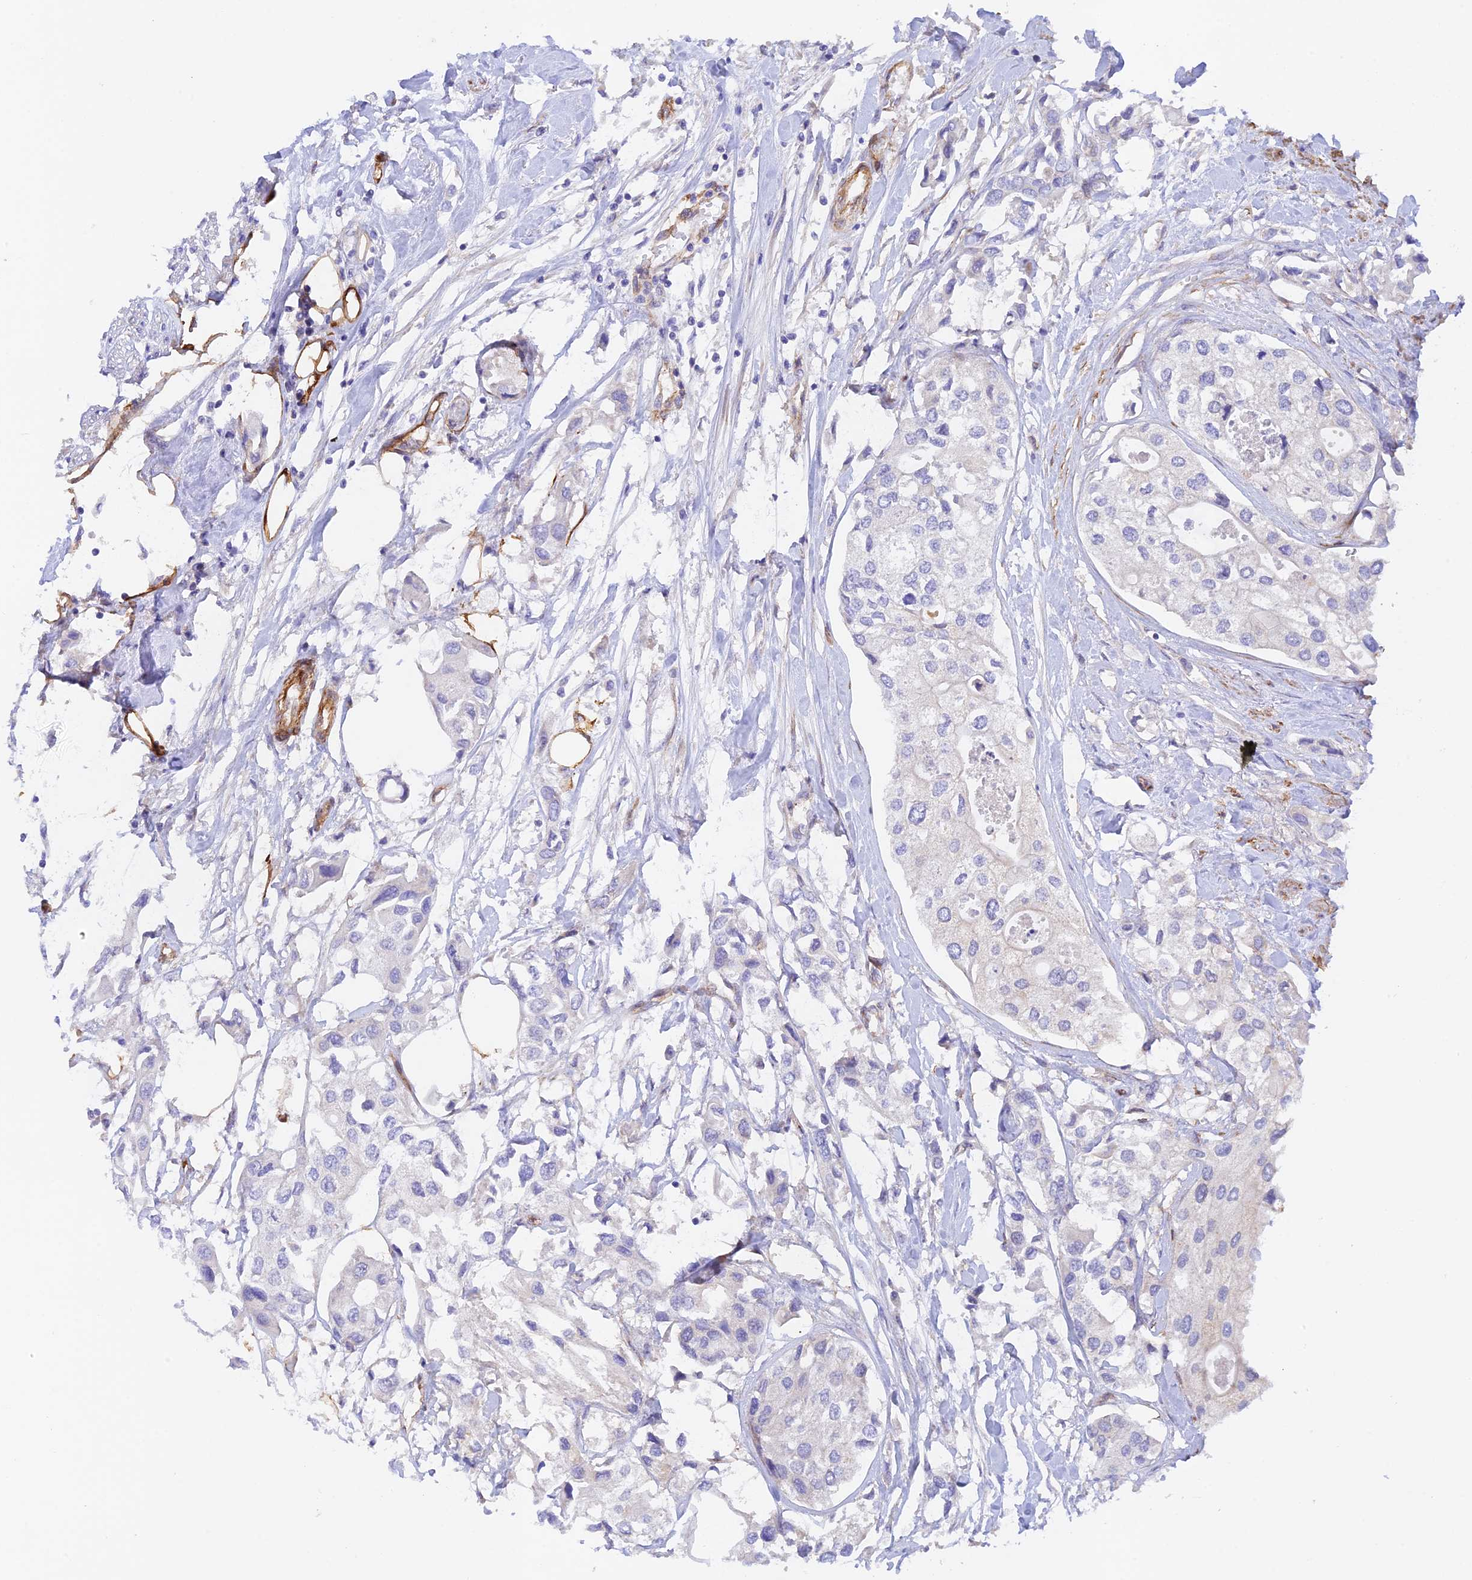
{"staining": {"intensity": "negative", "quantity": "none", "location": "none"}, "tissue": "urothelial cancer", "cell_type": "Tumor cells", "image_type": "cancer", "snomed": [{"axis": "morphology", "description": "Urothelial carcinoma, High grade"}, {"axis": "topography", "description": "Urinary bladder"}], "caption": "Immunohistochemical staining of high-grade urothelial carcinoma shows no significant staining in tumor cells.", "gene": "MYO9A", "patient": {"sex": "male", "age": 64}}